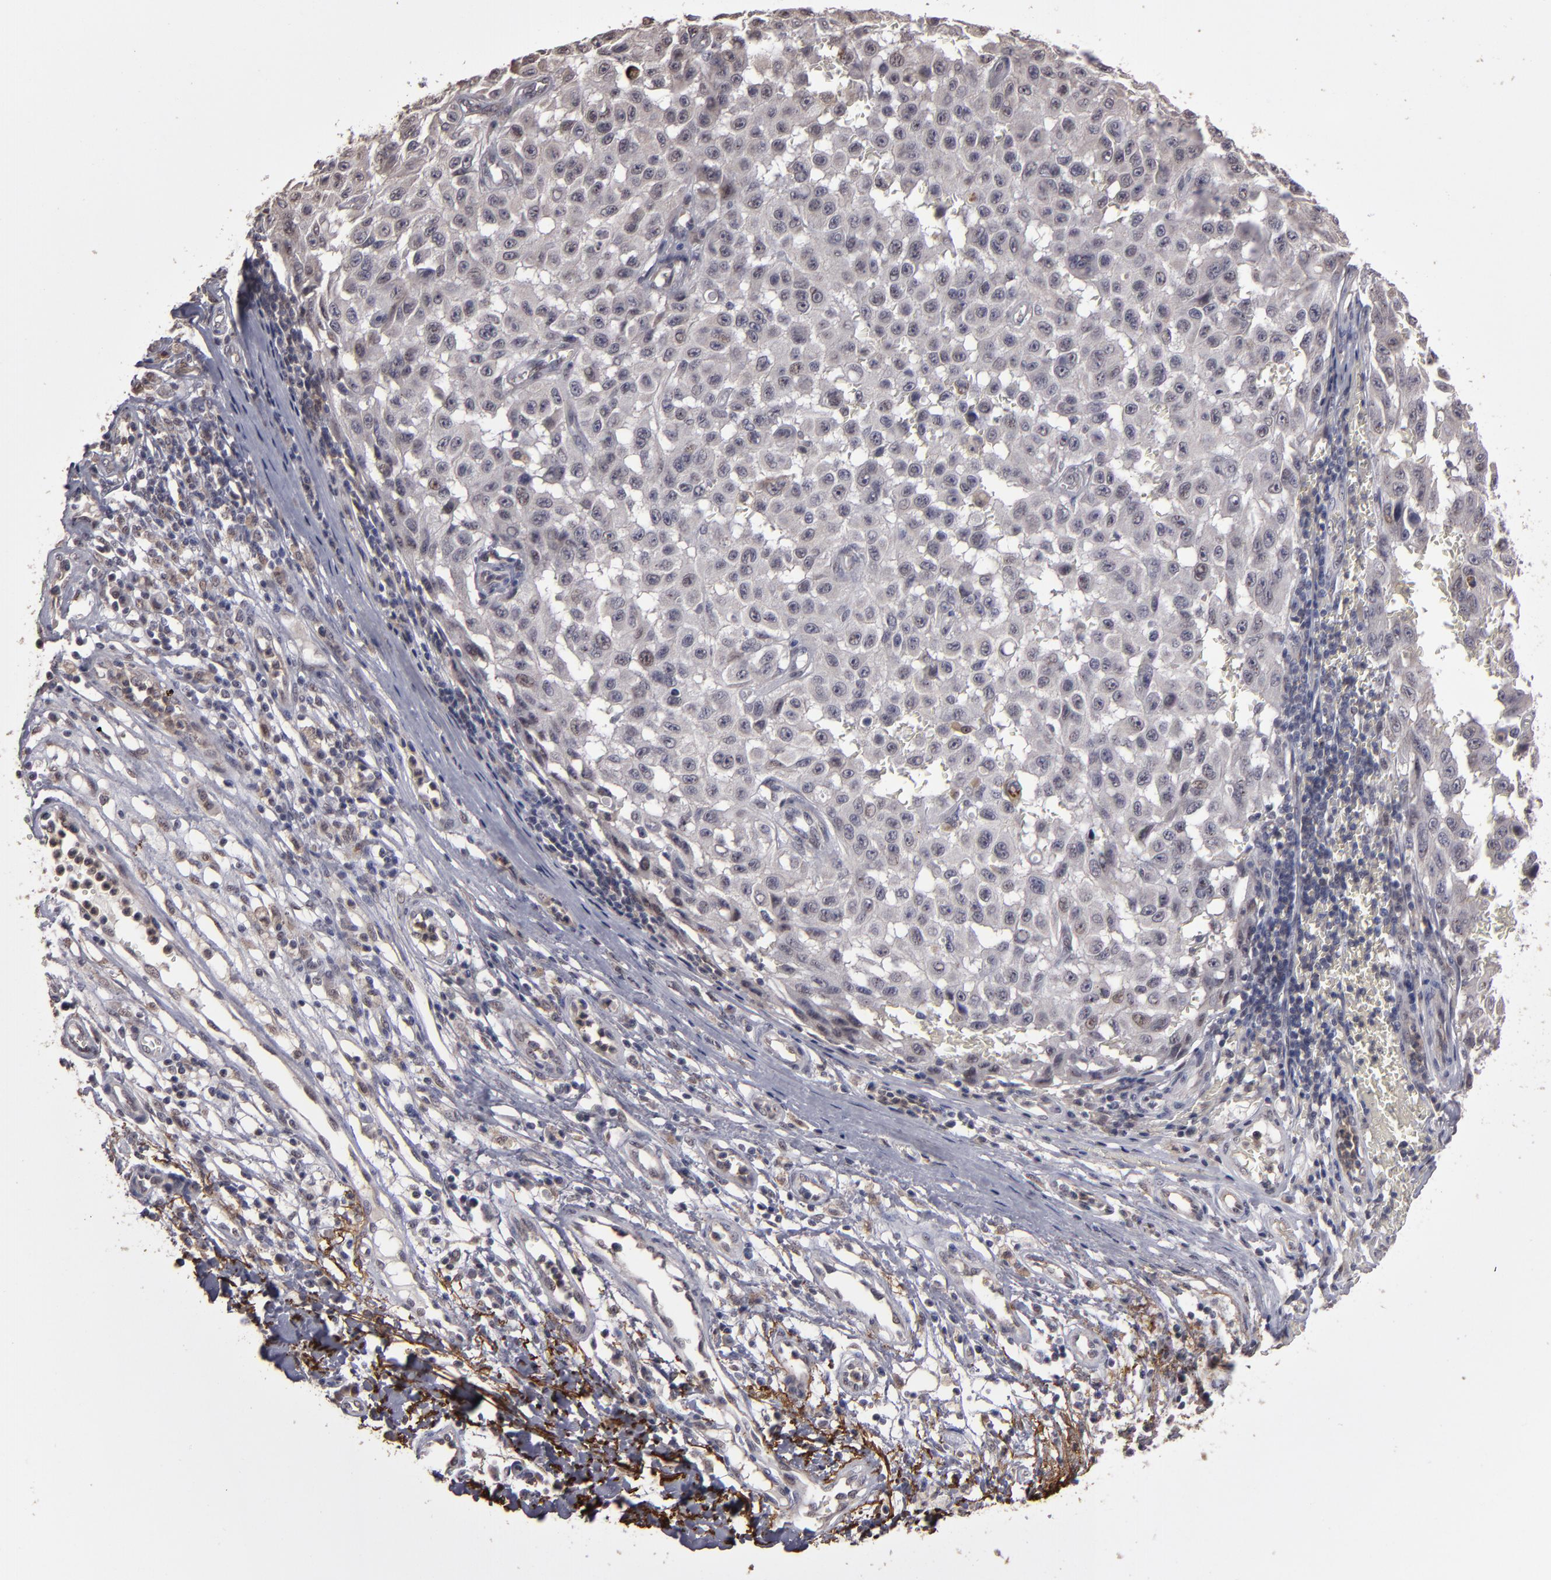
{"staining": {"intensity": "weak", "quantity": "<25%", "location": "nuclear"}, "tissue": "melanoma", "cell_type": "Tumor cells", "image_type": "cancer", "snomed": [{"axis": "morphology", "description": "Malignant melanoma, NOS"}, {"axis": "topography", "description": "Skin"}], "caption": "The photomicrograph reveals no significant staining in tumor cells of melanoma.", "gene": "CD55", "patient": {"sex": "male", "age": 30}}